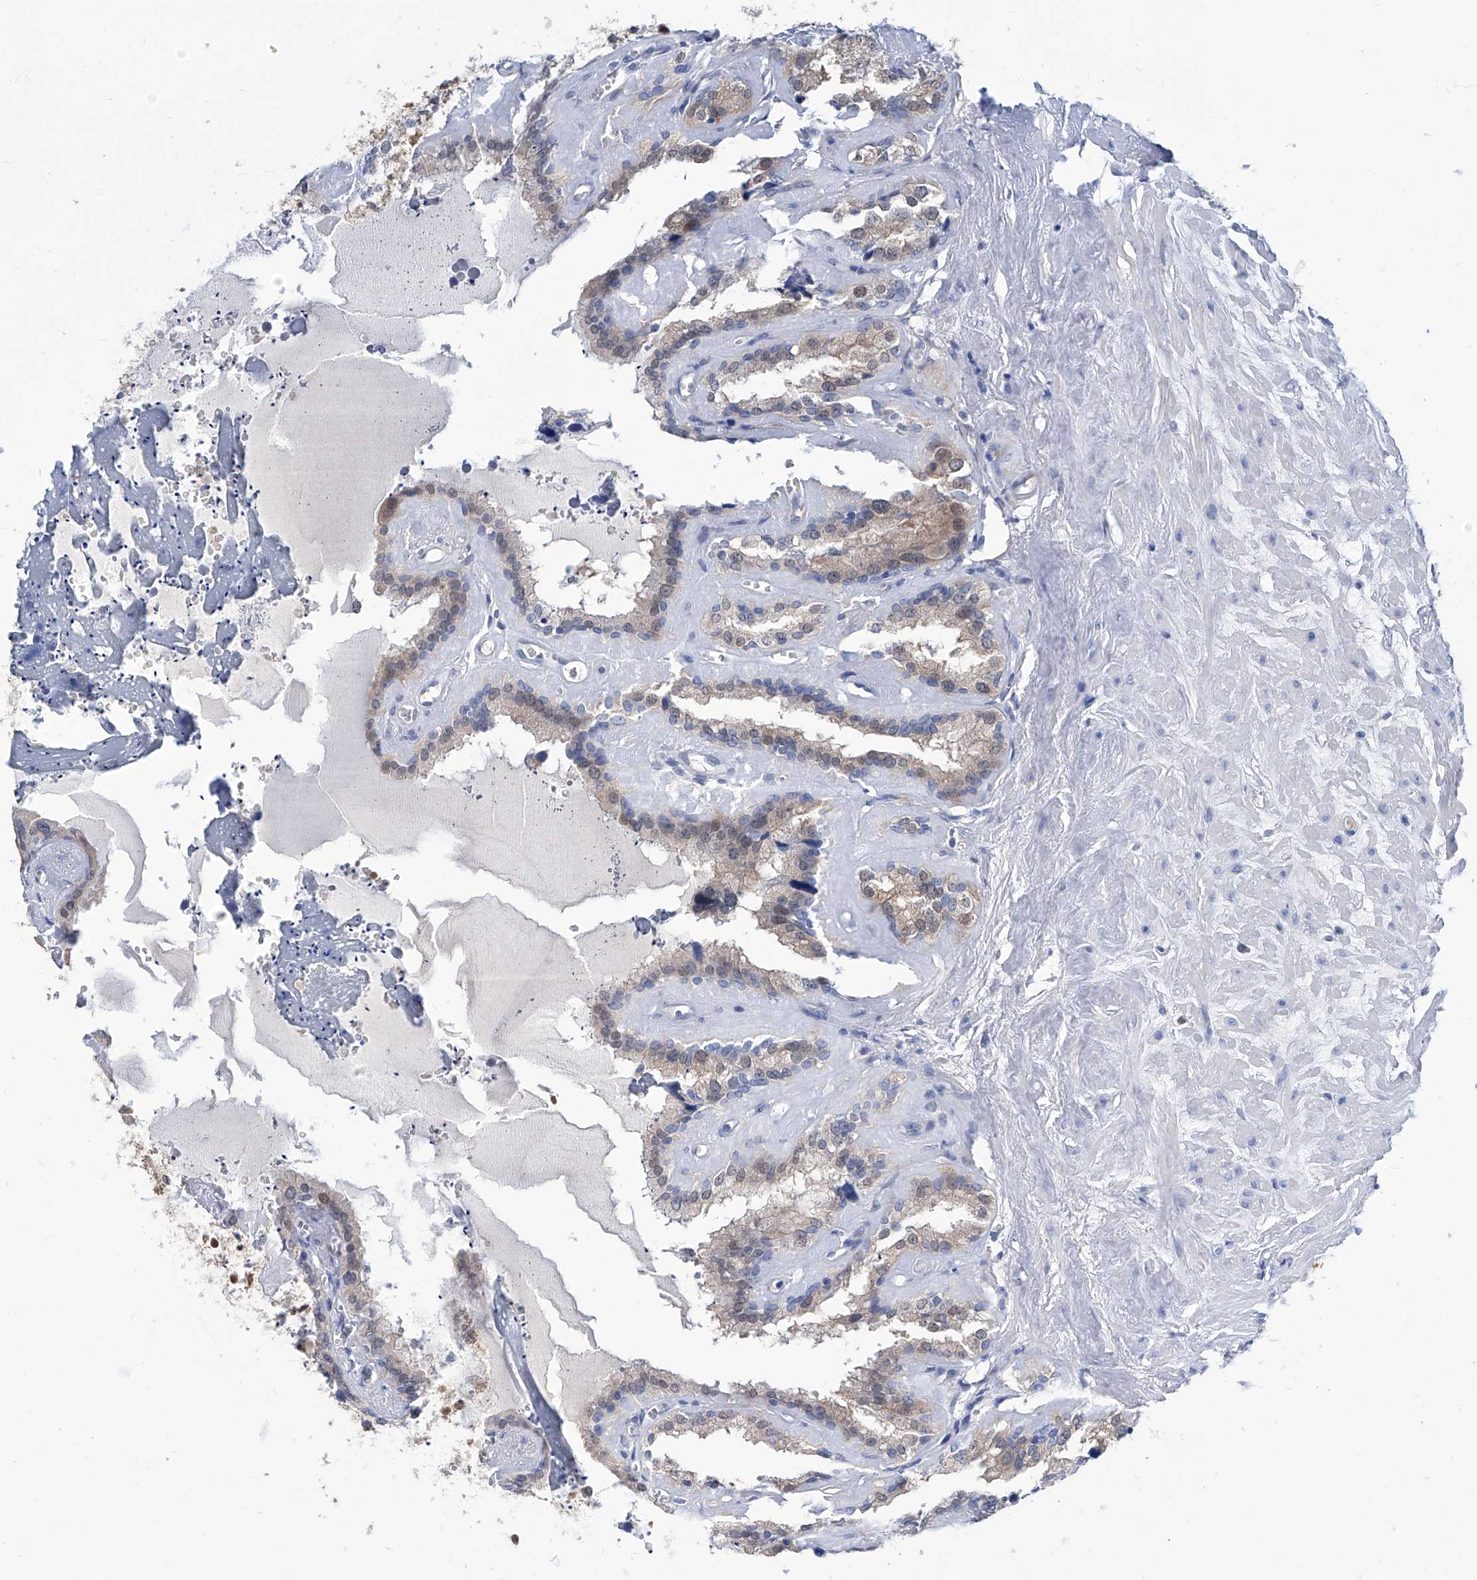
{"staining": {"intensity": "weak", "quantity": "25%-75%", "location": "cytoplasmic/membranous,nuclear"}, "tissue": "seminal vesicle", "cell_type": "Glandular cells", "image_type": "normal", "snomed": [{"axis": "morphology", "description": "Normal tissue, NOS"}, {"axis": "topography", "description": "Prostate"}, {"axis": "topography", "description": "Seminal veicle"}], "caption": "Immunohistochemical staining of benign seminal vesicle reveals 25%-75% levels of weak cytoplasmic/membranous,nuclear protein staining in about 25%-75% of glandular cells. (DAB (3,3'-diaminobenzidine) = brown stain, brightfield microscopy at high magnification).", "gene": "PGM3", "patient": {"sex": "male", "age": 59}}